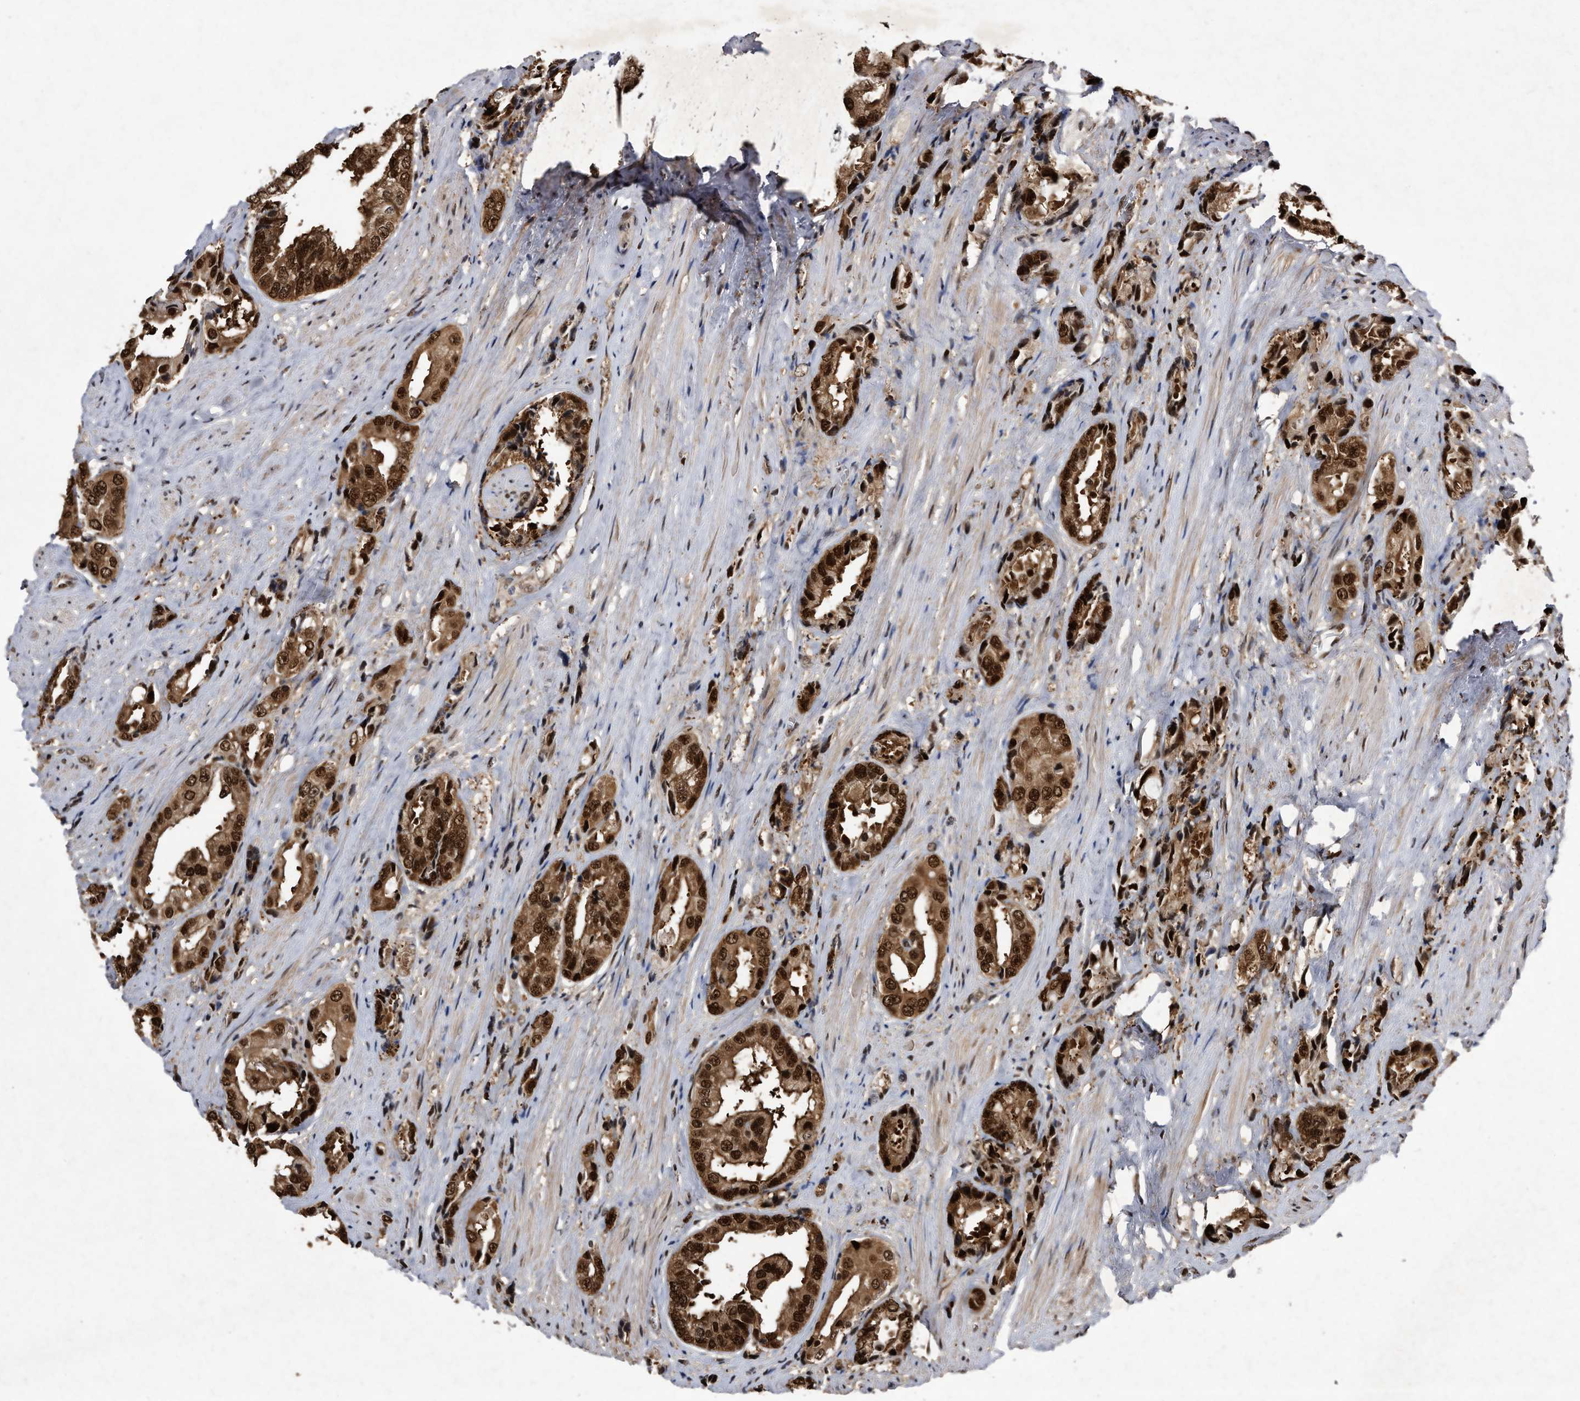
{"staining": {"intensity": "strong", "quantity": ">75%", "location": "cytoplasmic/membranous,nuclear"}, "tissue": "prostate cancer", "cell_type": "Tumor cells", "image_type": "cancer", "snomed": [{"axis": "morphology", "description": "Adenocarcinoma, High grade"}, {"axis": "topography", "description": "Prostate"}], "caption": "IHC of prostate cancer exhibits high levels of strong cytoplasmic/membranous and nuclear staining in about >75% of tumor cells.", "gene": "RAD23B", "patient": {"sex": "male", "age": 61}}